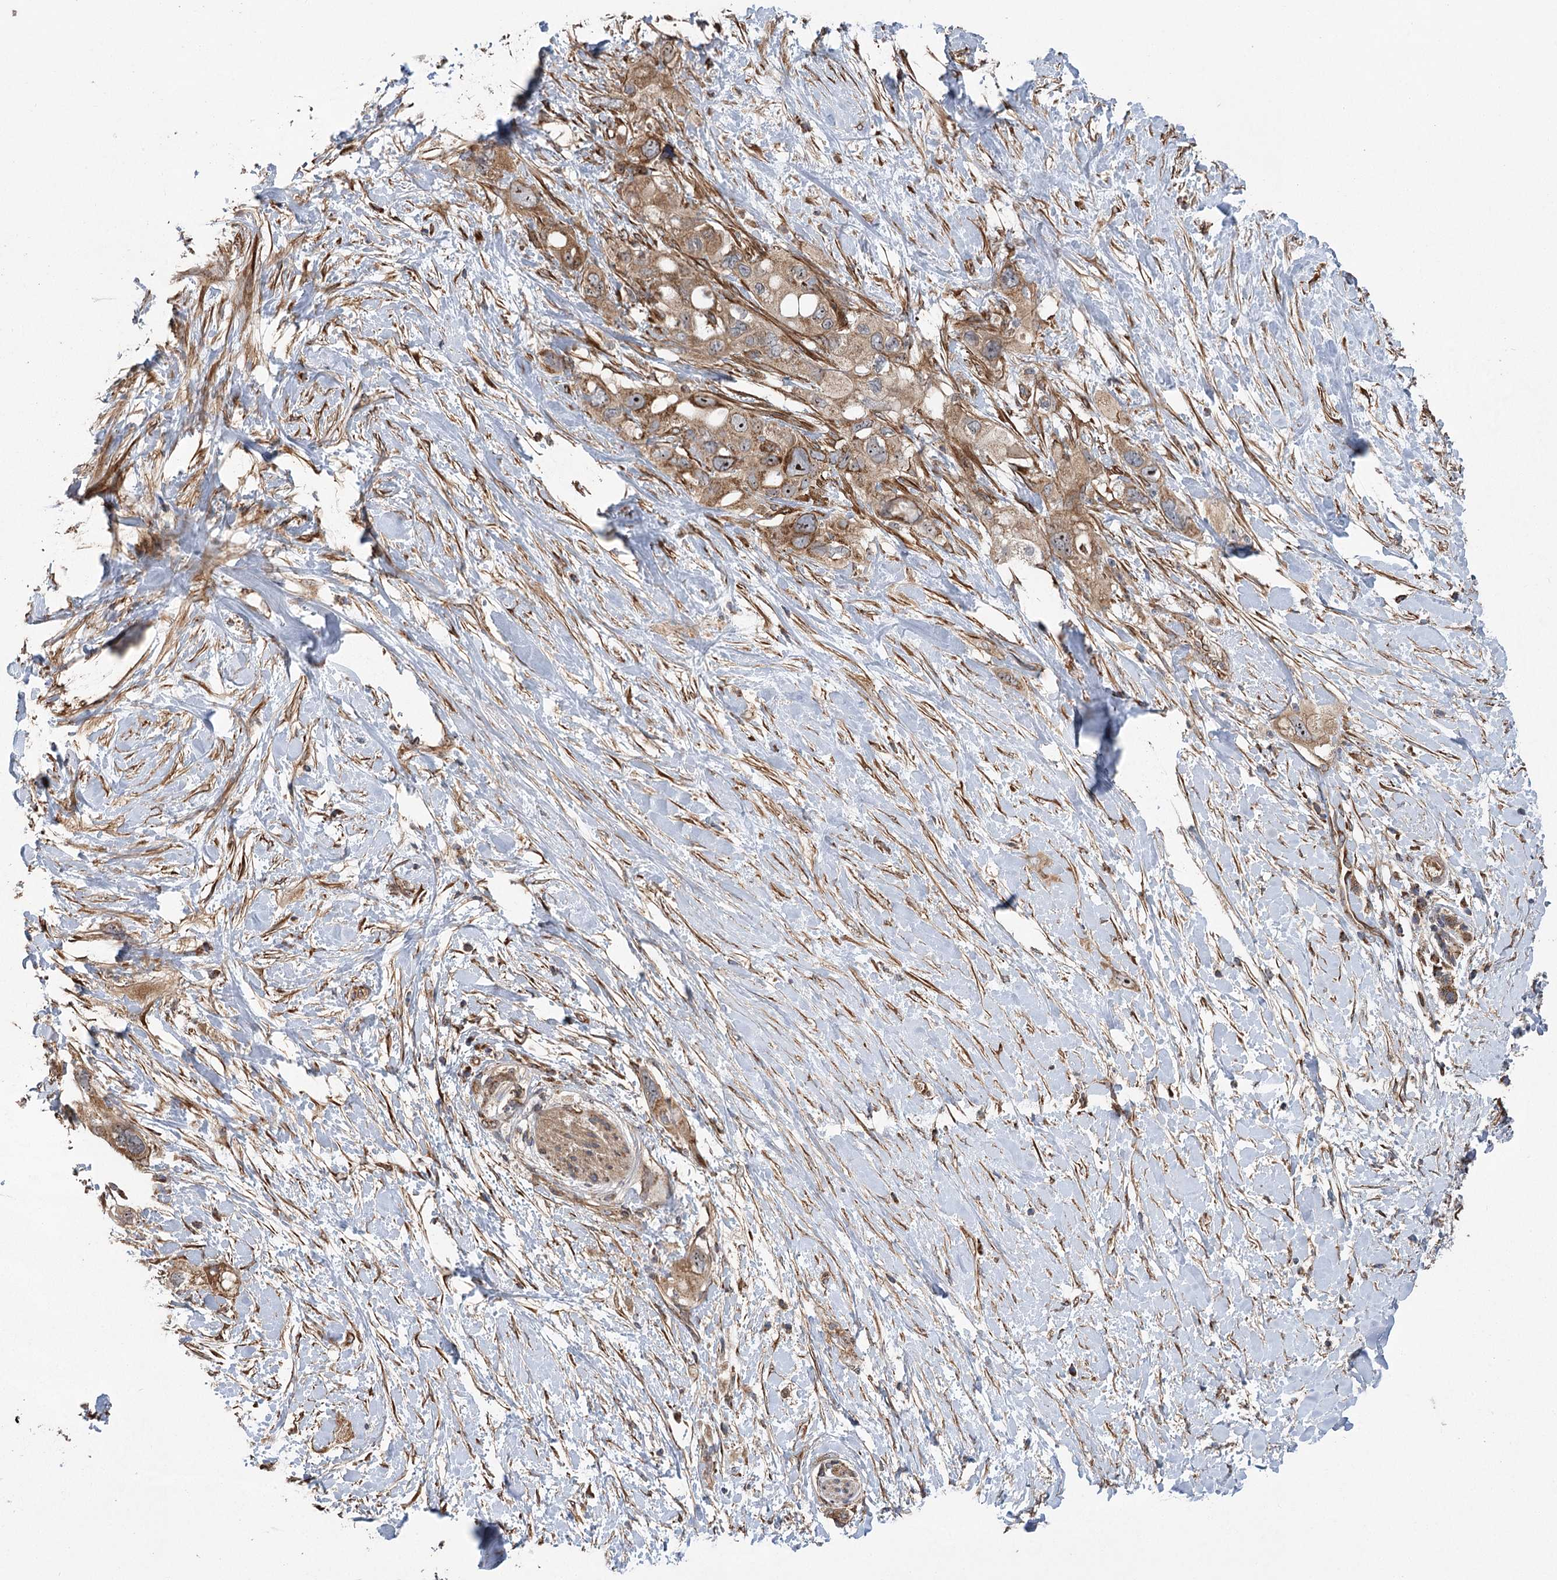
{"staining": {"intensity": "moderate", "quantity": ">75%", "location": "cytoplasmic/membranous"}, "tissue": "pancreatic cancer", "cell_type": "Tumor cells", "image_type": "cancer", "snomed": [{"axis": "morphology", "description": "Adenocarcinoma, NOS"}, {"axis": "topography", "description": "Pancreas"}], "caption": "Pancreatic cancer (adenocarcinoma) stained with immunohistochemistry demonstrates moderate cytoplasmic/membranous positivity in approximately >75% of tumor cells.", "gene": "RWDD4", "patient": {"sex": "female", "age": 56}}